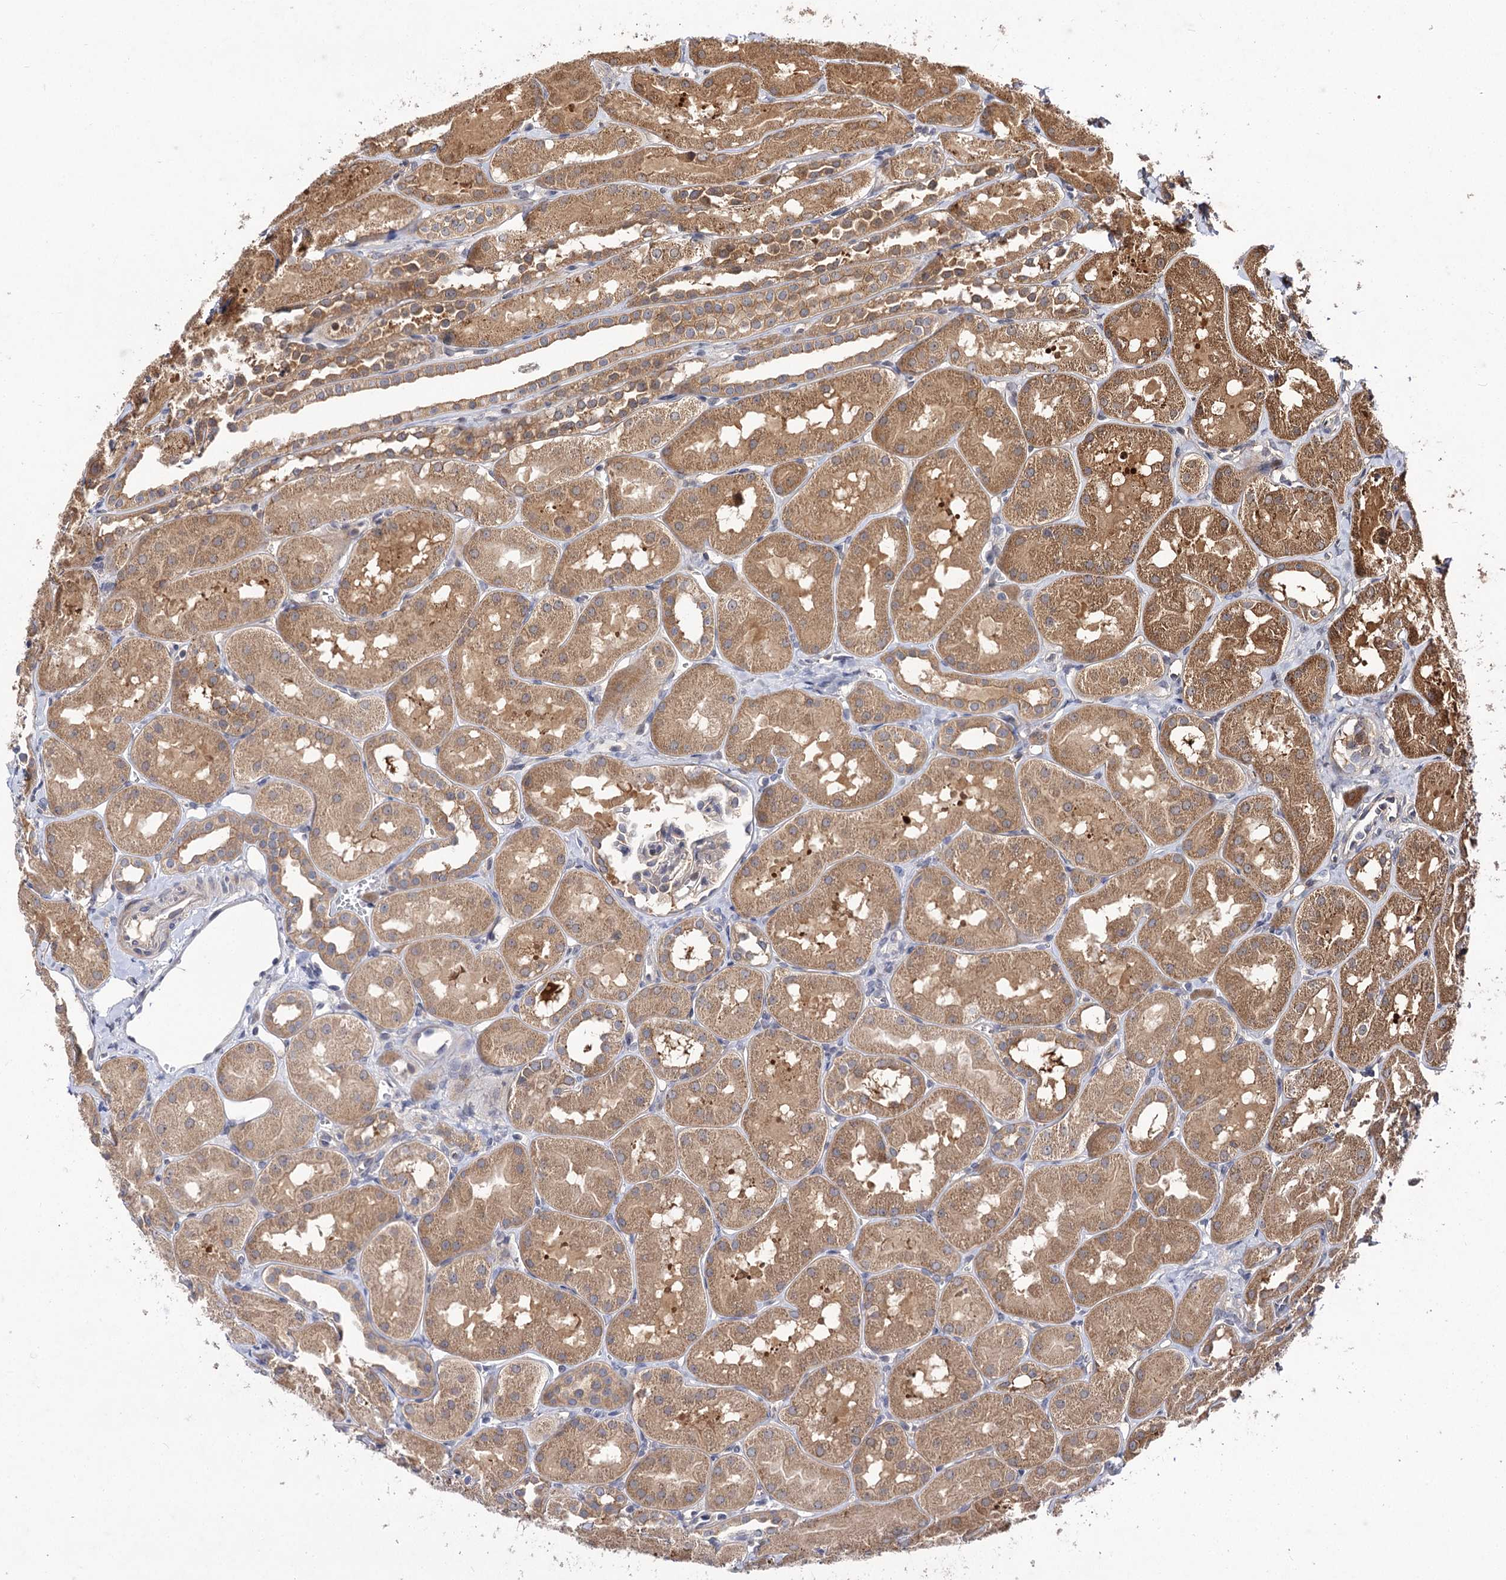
{"staining": {"intensity": "weak", "quantity": "<25%", "location": "cytoplasmic/membranous"}, "tissue": "kidney", "cell_type": "Cells in glomeruli", "image_type": "normal", "snomed": [{"axis": "morphology", "description": "Normal tissue, NOS"}, {"axis": "topography", "description": "Kidney"}, {"axis": "topography", "description": "Urinary bladder"}], "caption": "An immunohistochemistry (IHC) micrograph of normal kidney is shown. There is no staining in cells in glomeruli of kidney. Brightfield microscopy of immunohistochemistry stained with DAB (3,3'-diaminobenzidine) (brown) and hematoxylin (blue), captured at high magnification.", "gene": "FBXW8", "patient": {"sex": "male", "age": 16}}